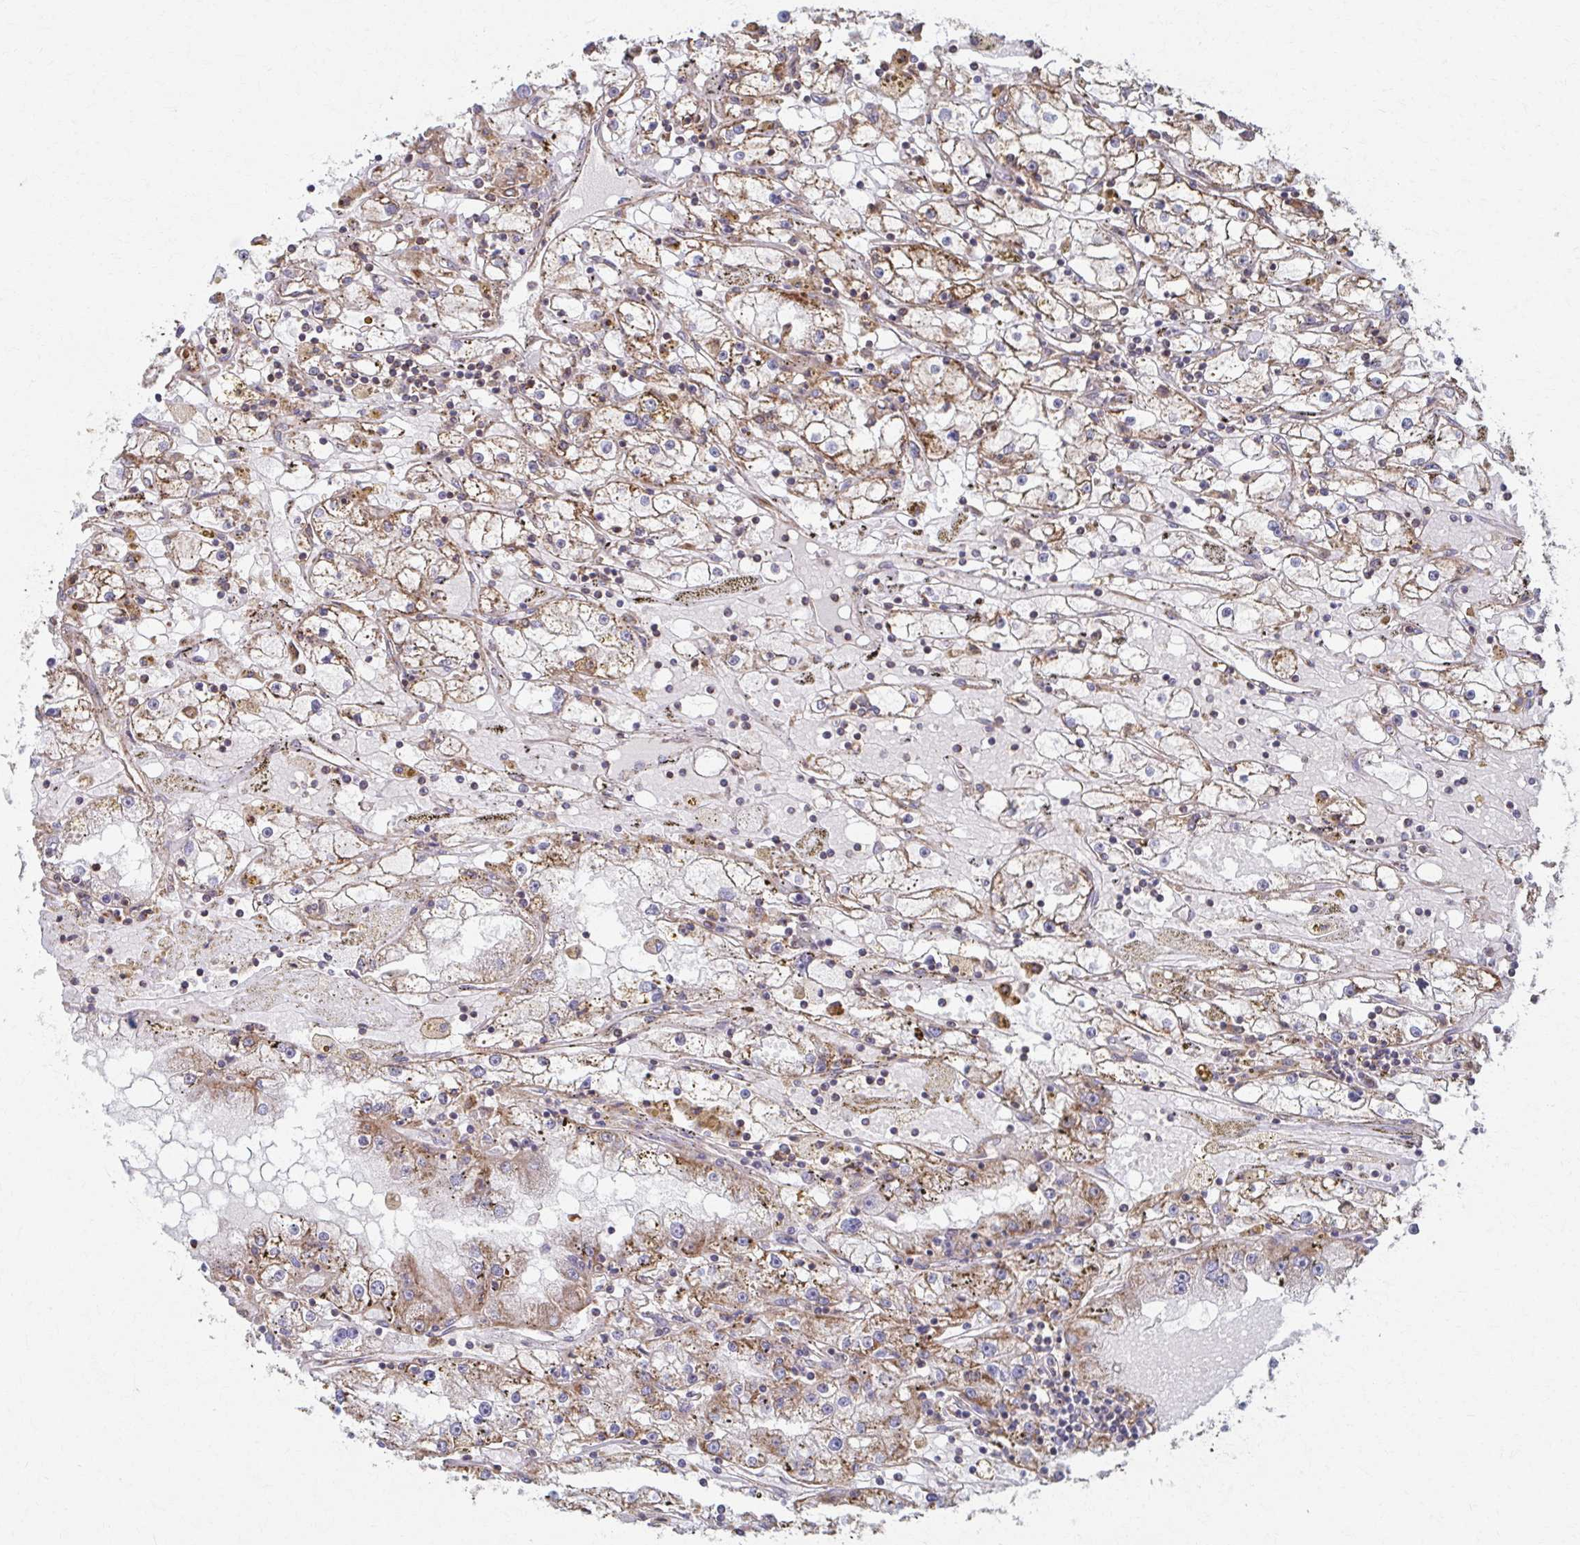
{"staining": {"intensity": "moderate", "quantity": ">75%", "location": "cytoplasmic/membranous"}, "tissue": "renal cancer", "cell_type": "Tumor cells", "image_type": "cancer", "snomed": [{"axis": "morphology", "description": "Adenocarcinoma, NOS"}, {"axis": "topography", "description": "Kidney"}], "caption": "Approximately >75% of tumor cells in renal cancer (adenocarcinoma) display moderate cytoplasmic/membranous protein positivity as visualized by brown immunohistochemical staining.", "gene": "KLHL34", "patient": {"sex": "male", "age": 56}}